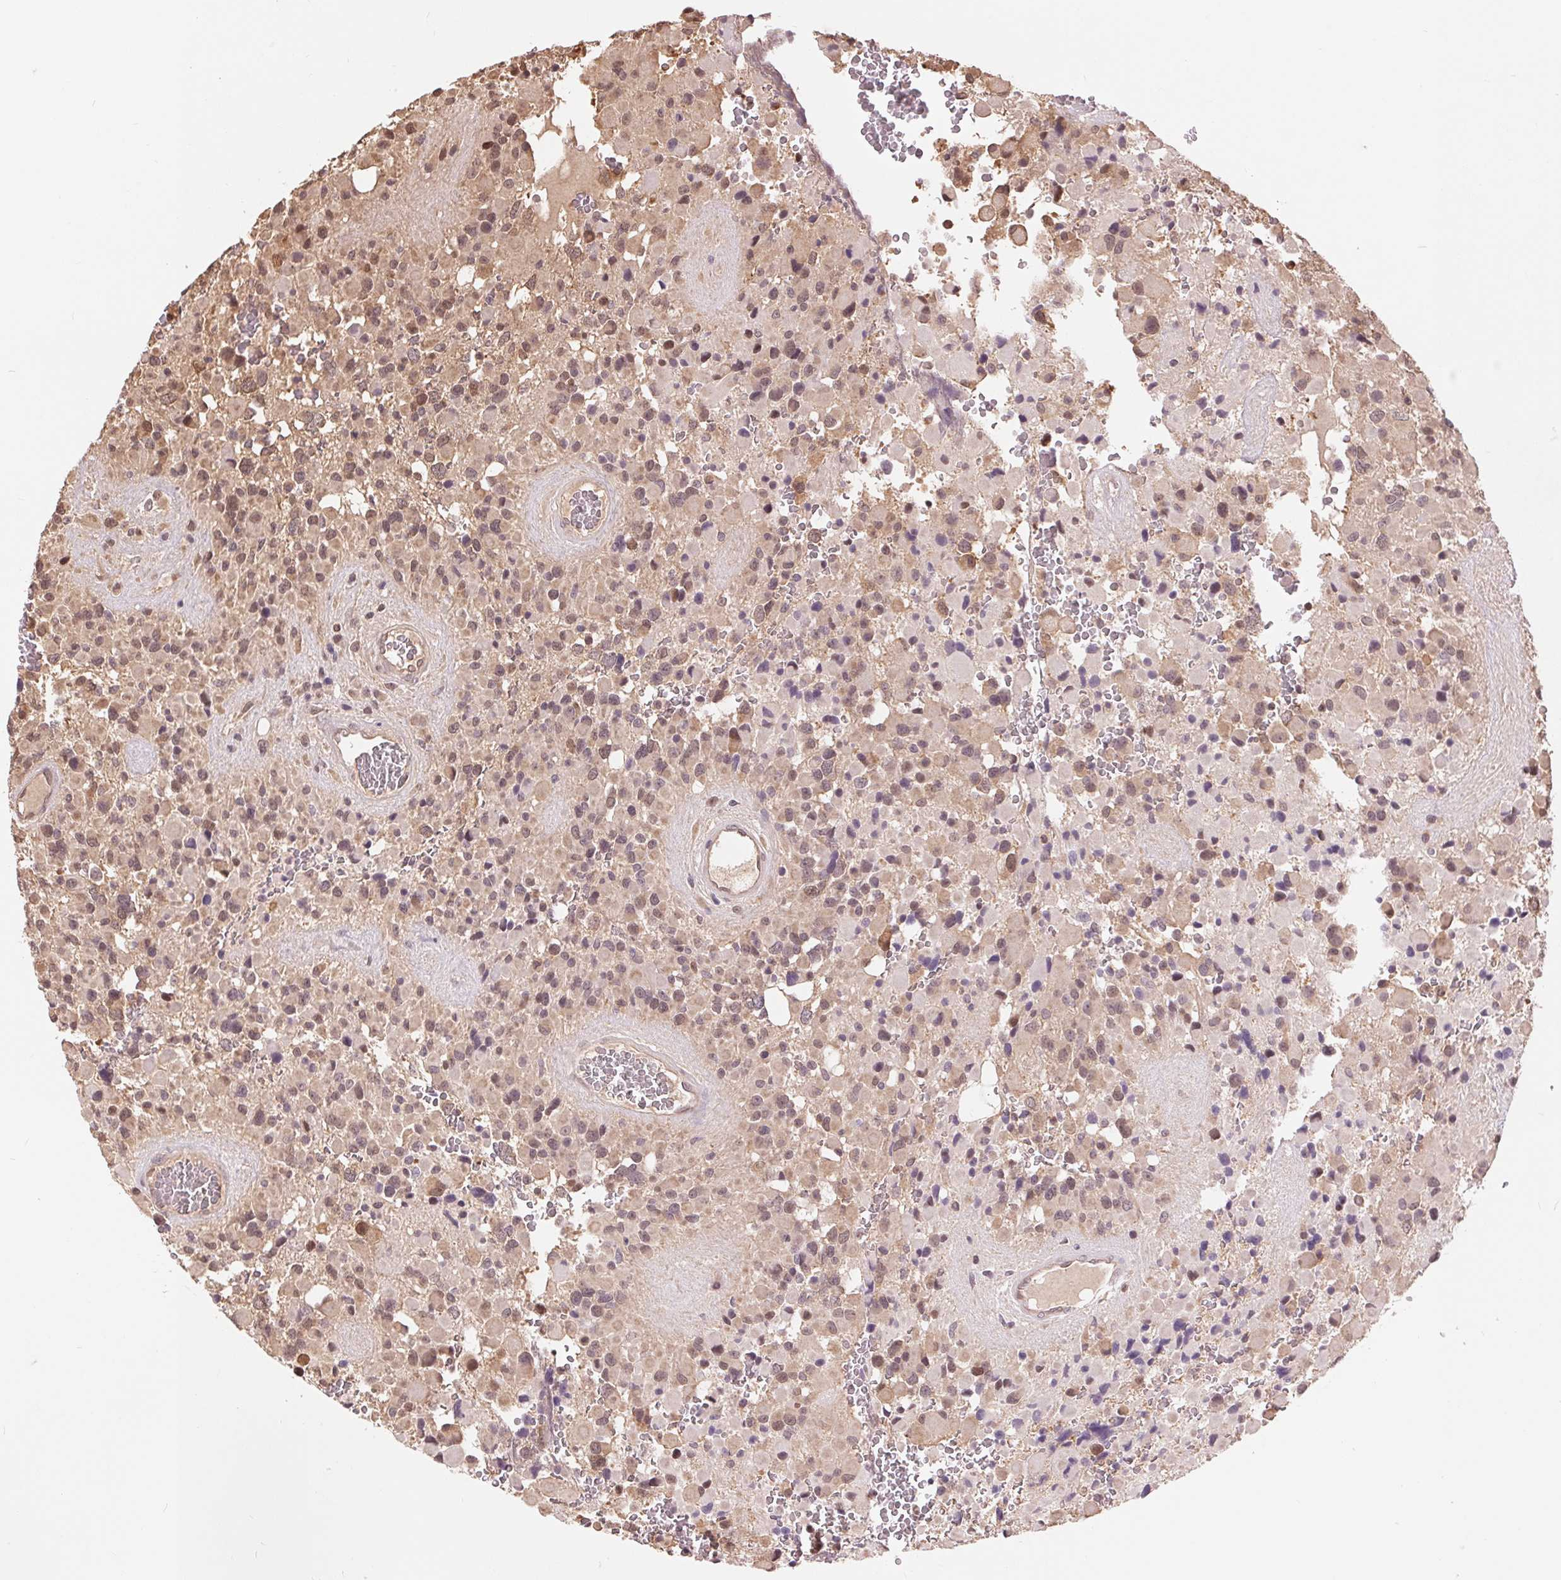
{"staining": {"intensity": "moderate", "quantity": ">75%", "location": "nuclear"}, "tissue": "glioma", "cell_type": "Tumor cells", "image_type": "cancer", "snomed": [{"axis": "morphology", "description": "Glioma, malignant, High grade"}, {"axis": "topography", "description": "Brain"}], "caption": "This histopathology image demonstrates malignant glioma (high-grade) stained with IHC to label a protein in brown. The nuclear of tumor cells show moderate positivity for the protein. Nuclei are counter-stained blue.", "gene": "TMEM273", "patient": {"sex": "female", "age": 40}}